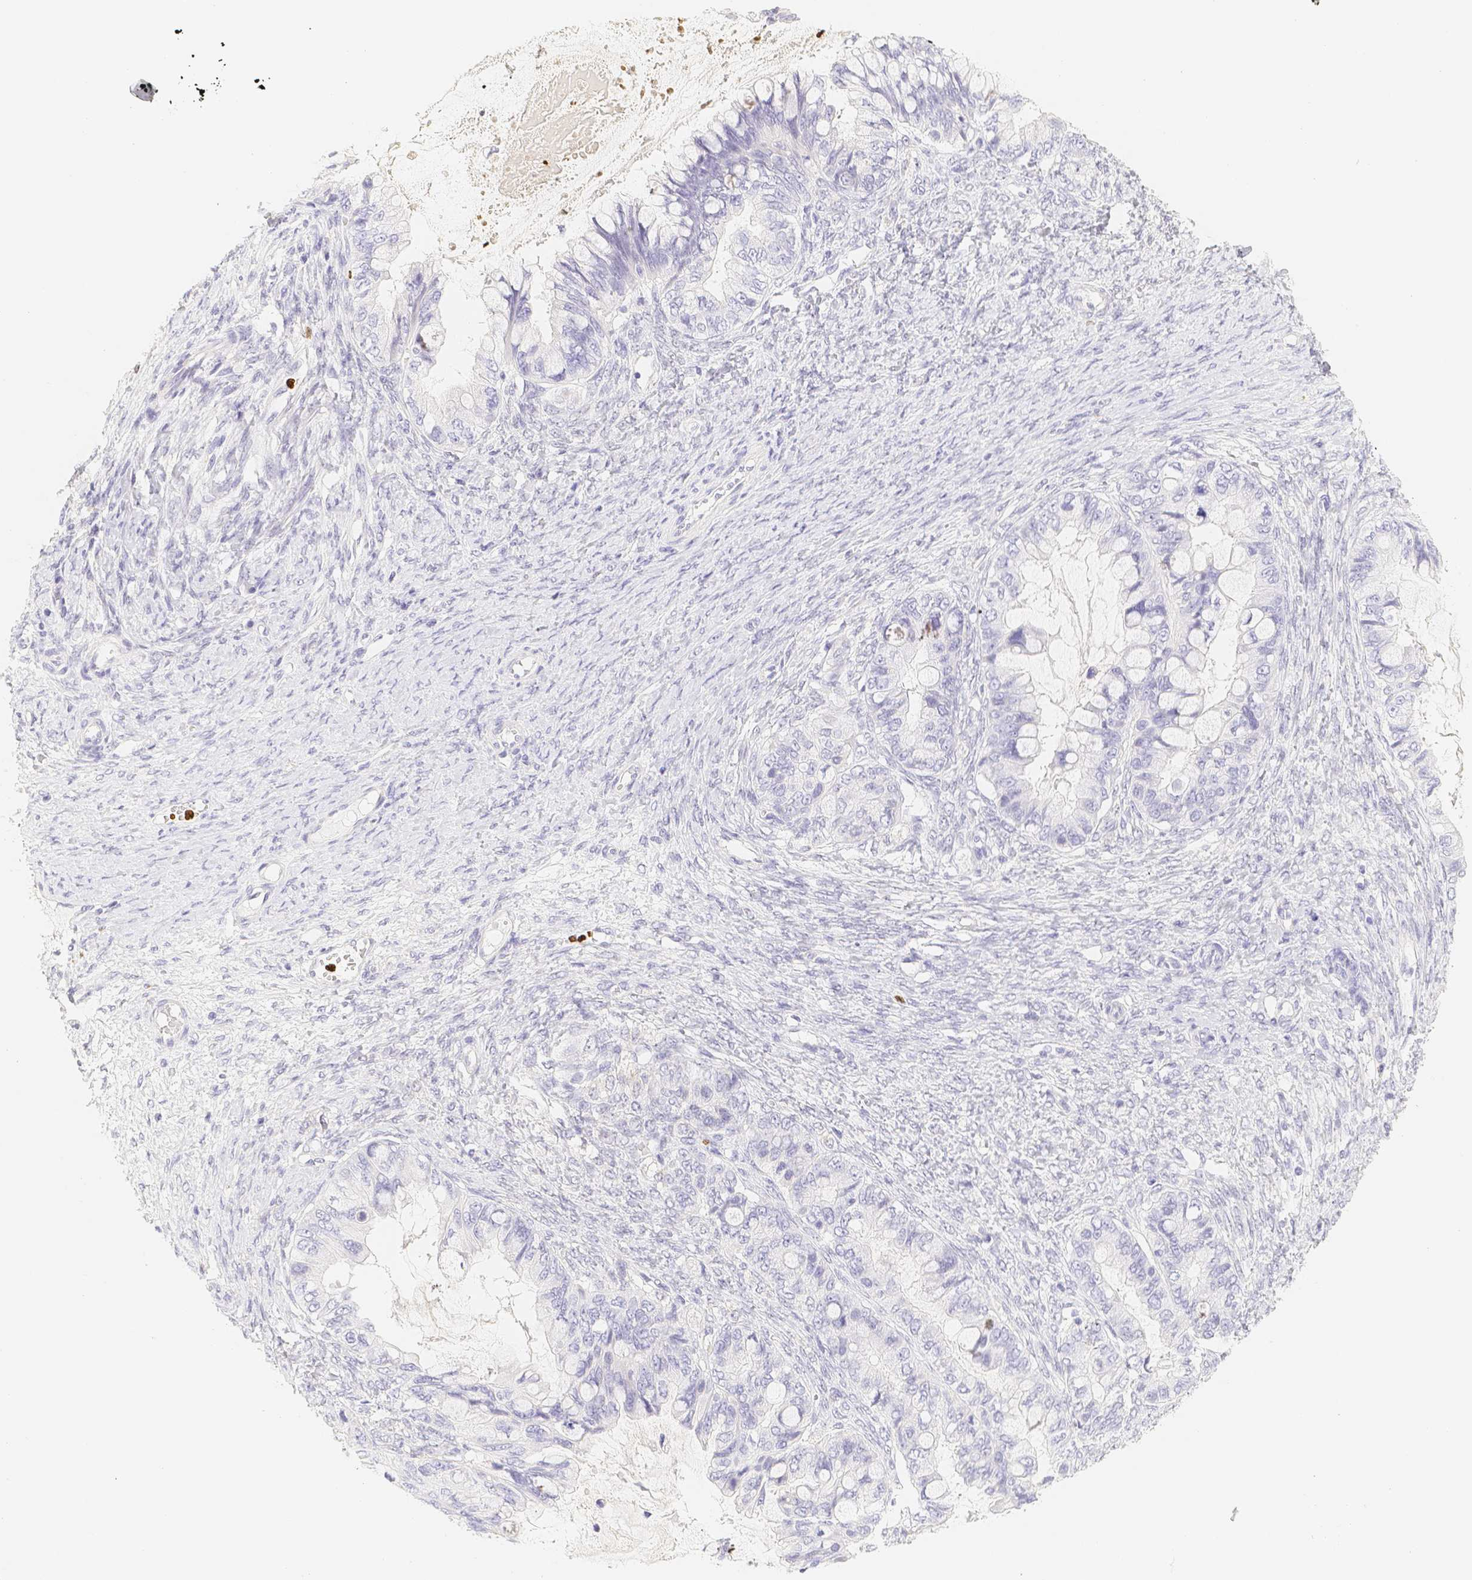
{"staining": {"intensity": "negative", "quantity": "none", "location": "none"}, "tissue": "ovarian cancer", "cell_type": "Tumor cells", "image_type": "cancer", "snomed": [{"axis": "morphology", "description": "Cystadenocarcinoma, mucinous, NOS"}, {"axis": "topography", "description": "Ovary"}], "caption": "The immunohistochemistry image has no significant positivity in tumor cells of ovarian mucinous cystadenocarcinoma tissue.", "gene": "PADI4", "patient": {"sex": "female", "age": 80}}